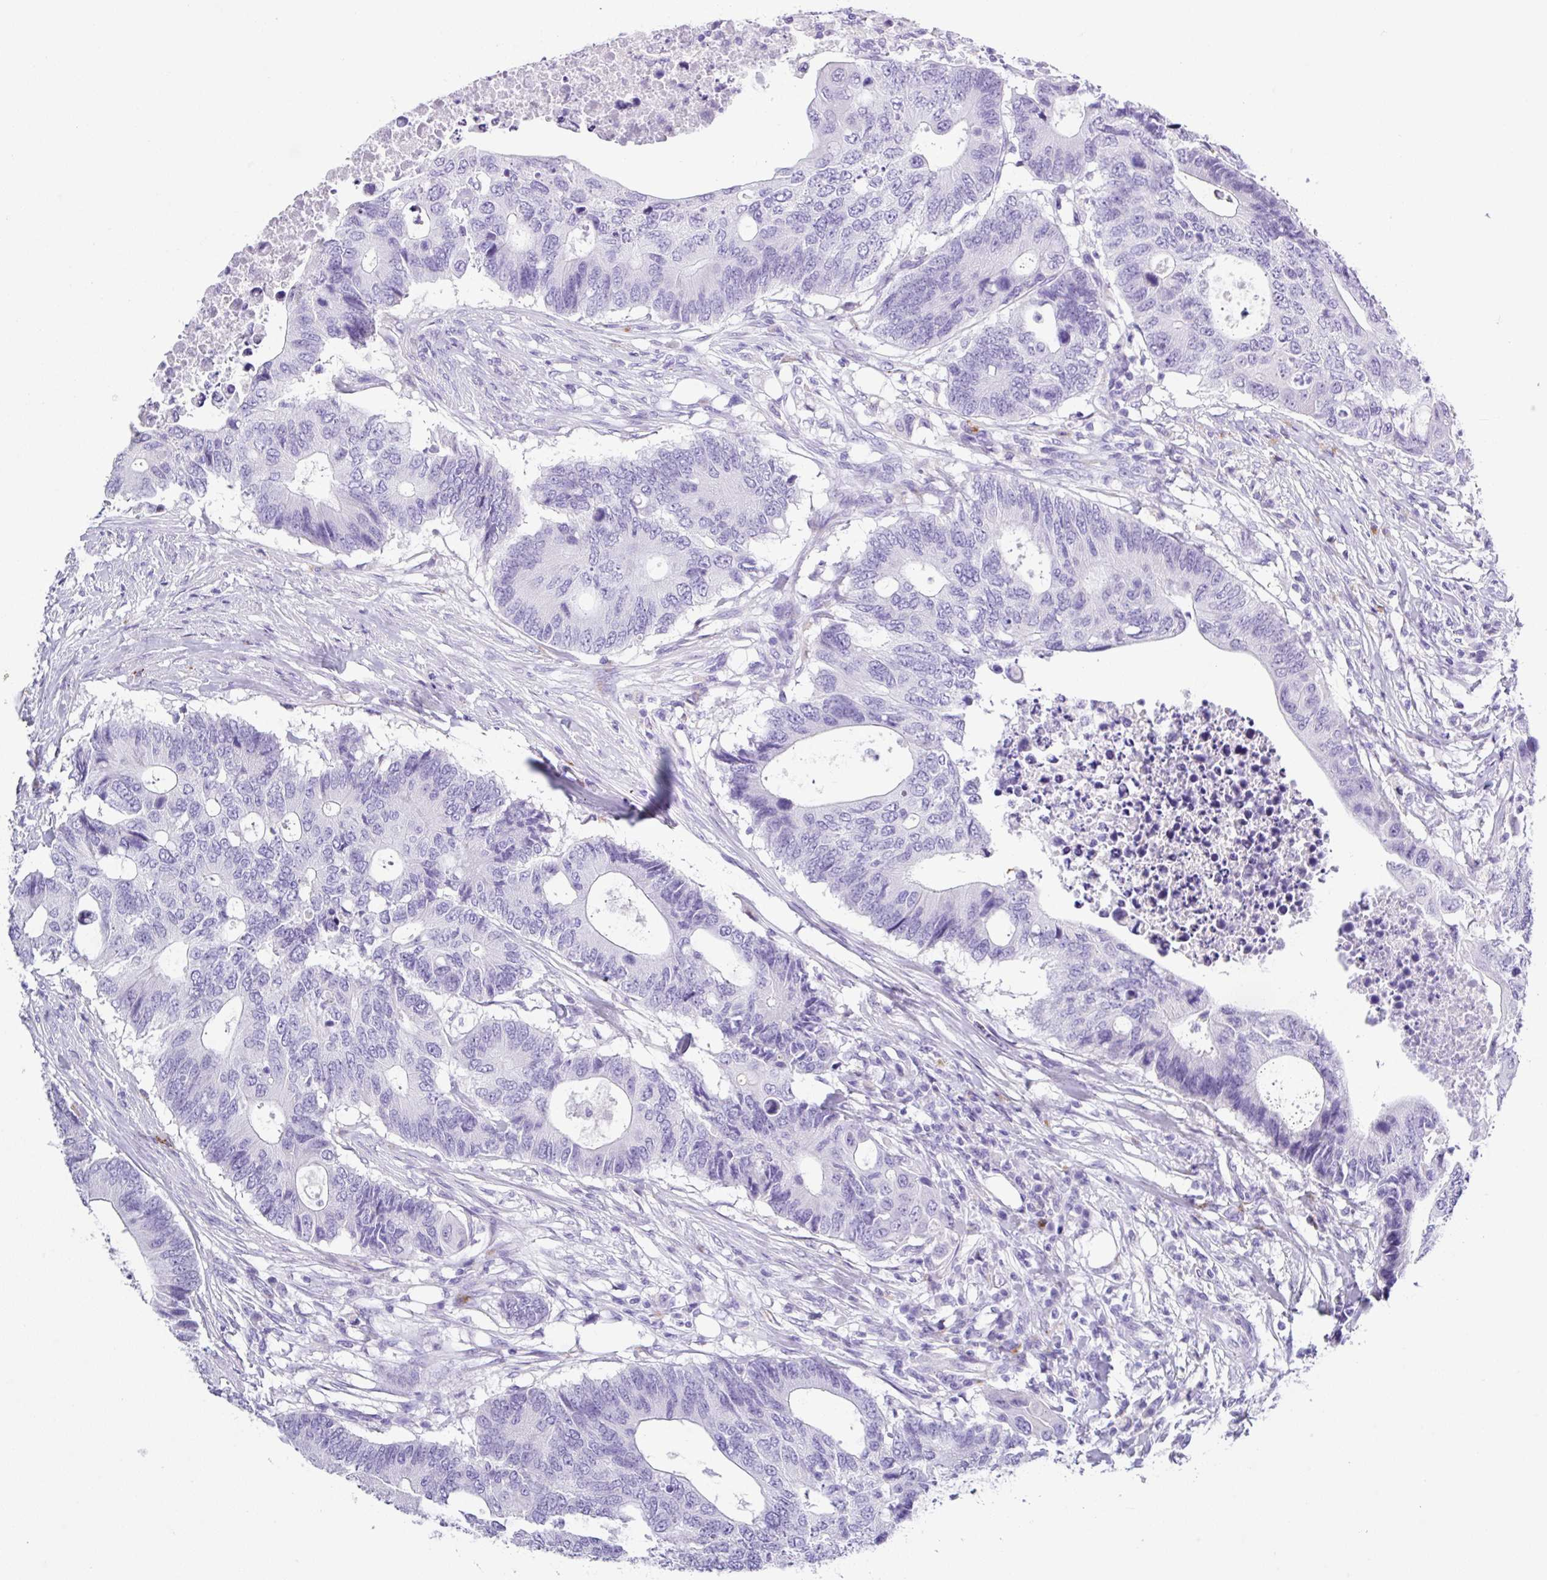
{"staining": {"intensity": "negative", "quantity": "none", "location": "none"}, "tissue": "colorectal cancer", "cell_type": "Tumor cells", "image_type": "cancer", "snomed": [{"axis": "morphology", "description": "Adenocarcinoma, NOS"}, {"axis": "topography", "description": "Colon"}], "caption": "DAB immunohistochemical staining of human colorectal cancer (adenocarcinoma) exhibits no significant positivity in tumor cells. (Brightfield microscopy of DAB IHC at high magnification).", "gene": "ZG16", "patient": {"sex": "male", "age": 71}}